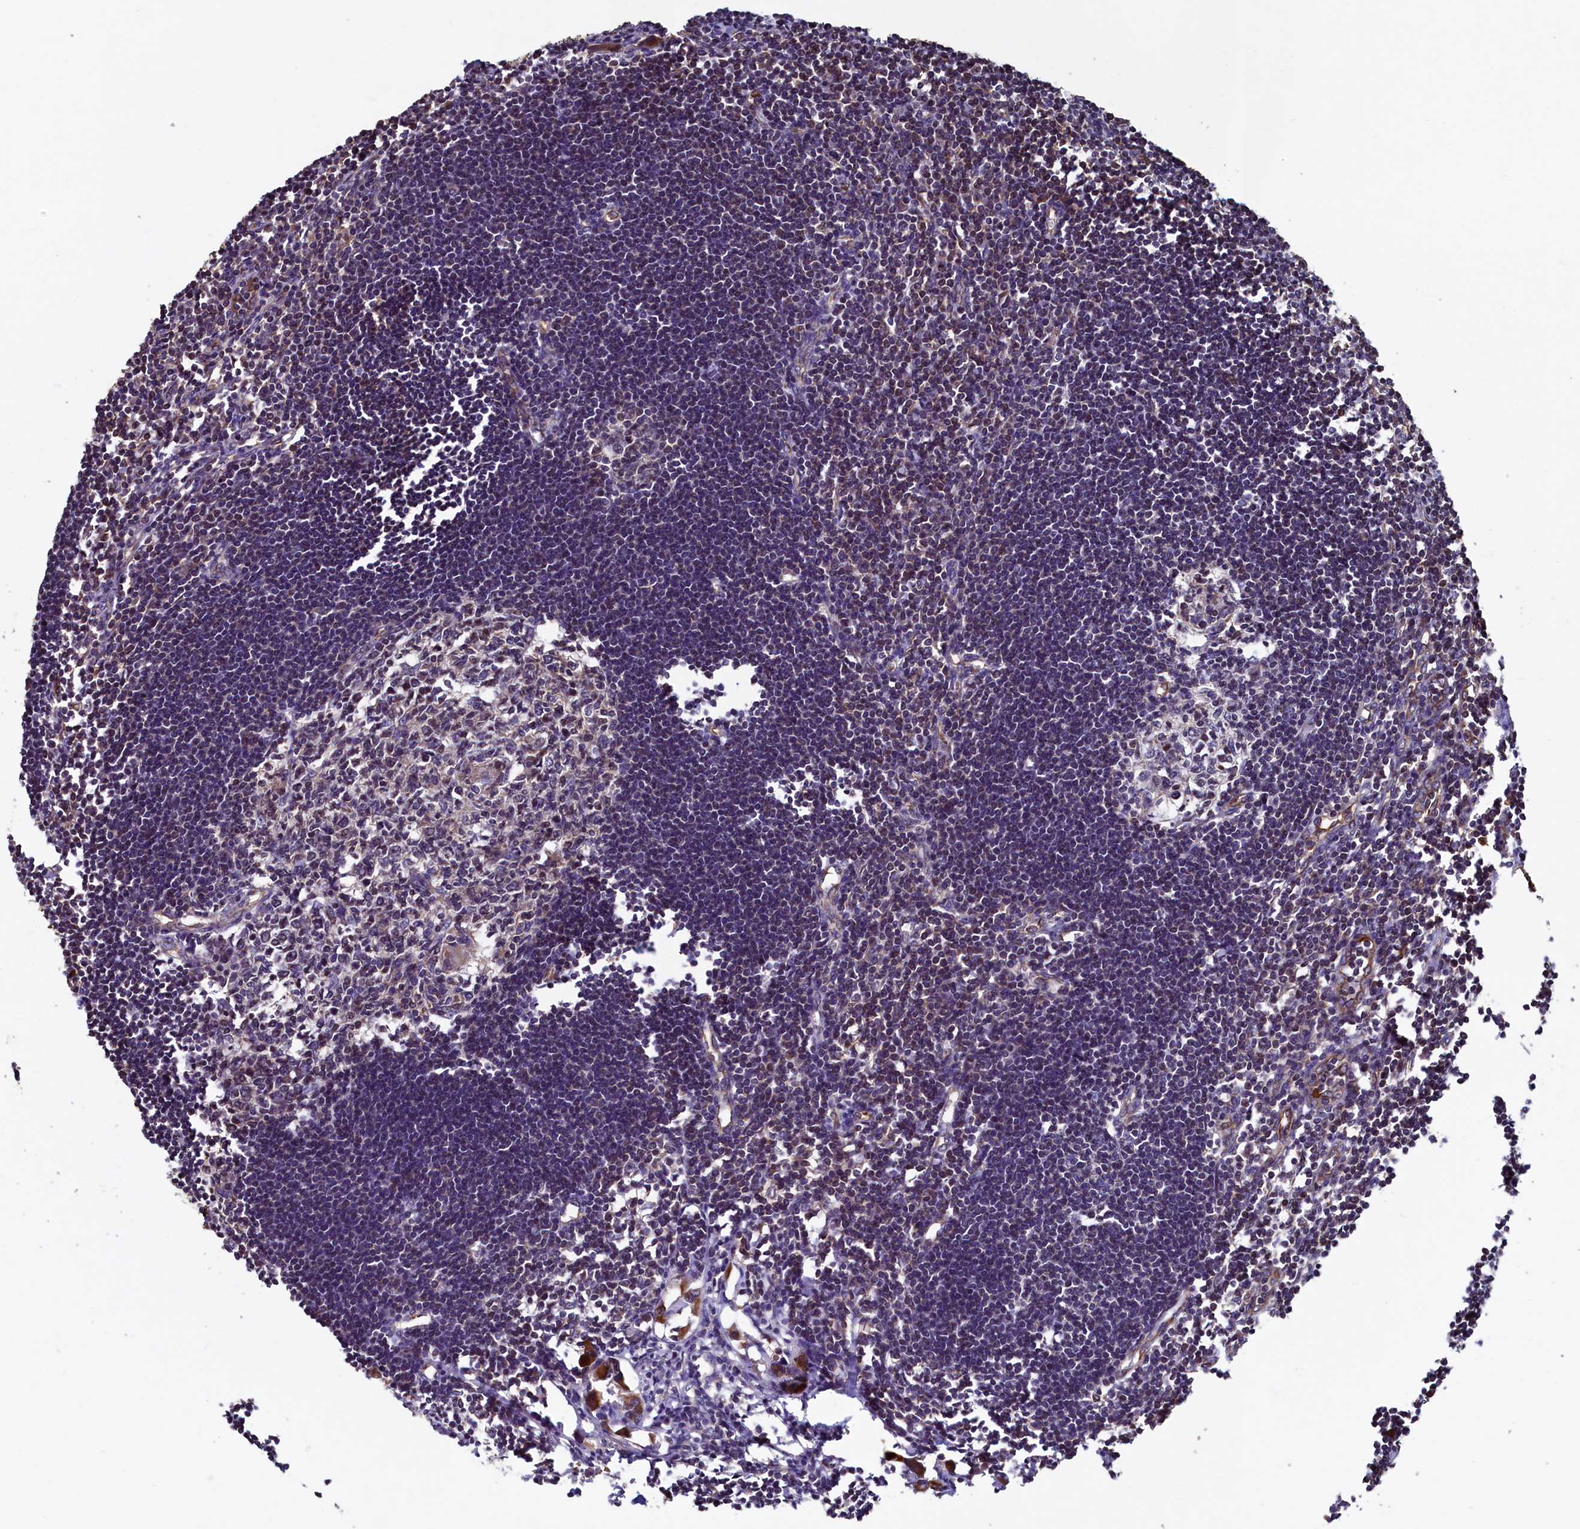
{"staining": {"intensity": "weak", "quantity": "25%-75%", "location": "cytoplasmic/membranous"}, "tissue": "lymph node", "cell_type": "Germinal center cells", "image_type": "normal", "snomed": [{"axis": "morphology", "description": "Normal tissue, NOS"}, {"axis": "morphology", "description": "Malignant melanoma, Metastatic site"}, {"axis": "topography", "description": "Lymph node"}], "caption": "A high-resolution photomicrograph shows immunohistochemistry staining of benign lymph node, which exhibits weak cytoplasmic/membranous positivity in approximately 25%-75% of germinal center cells. (IHC, brightfield microscopy, high magnification).", "gene": "CCDC102B", "patient": {"sex": "male", "age": 41}}